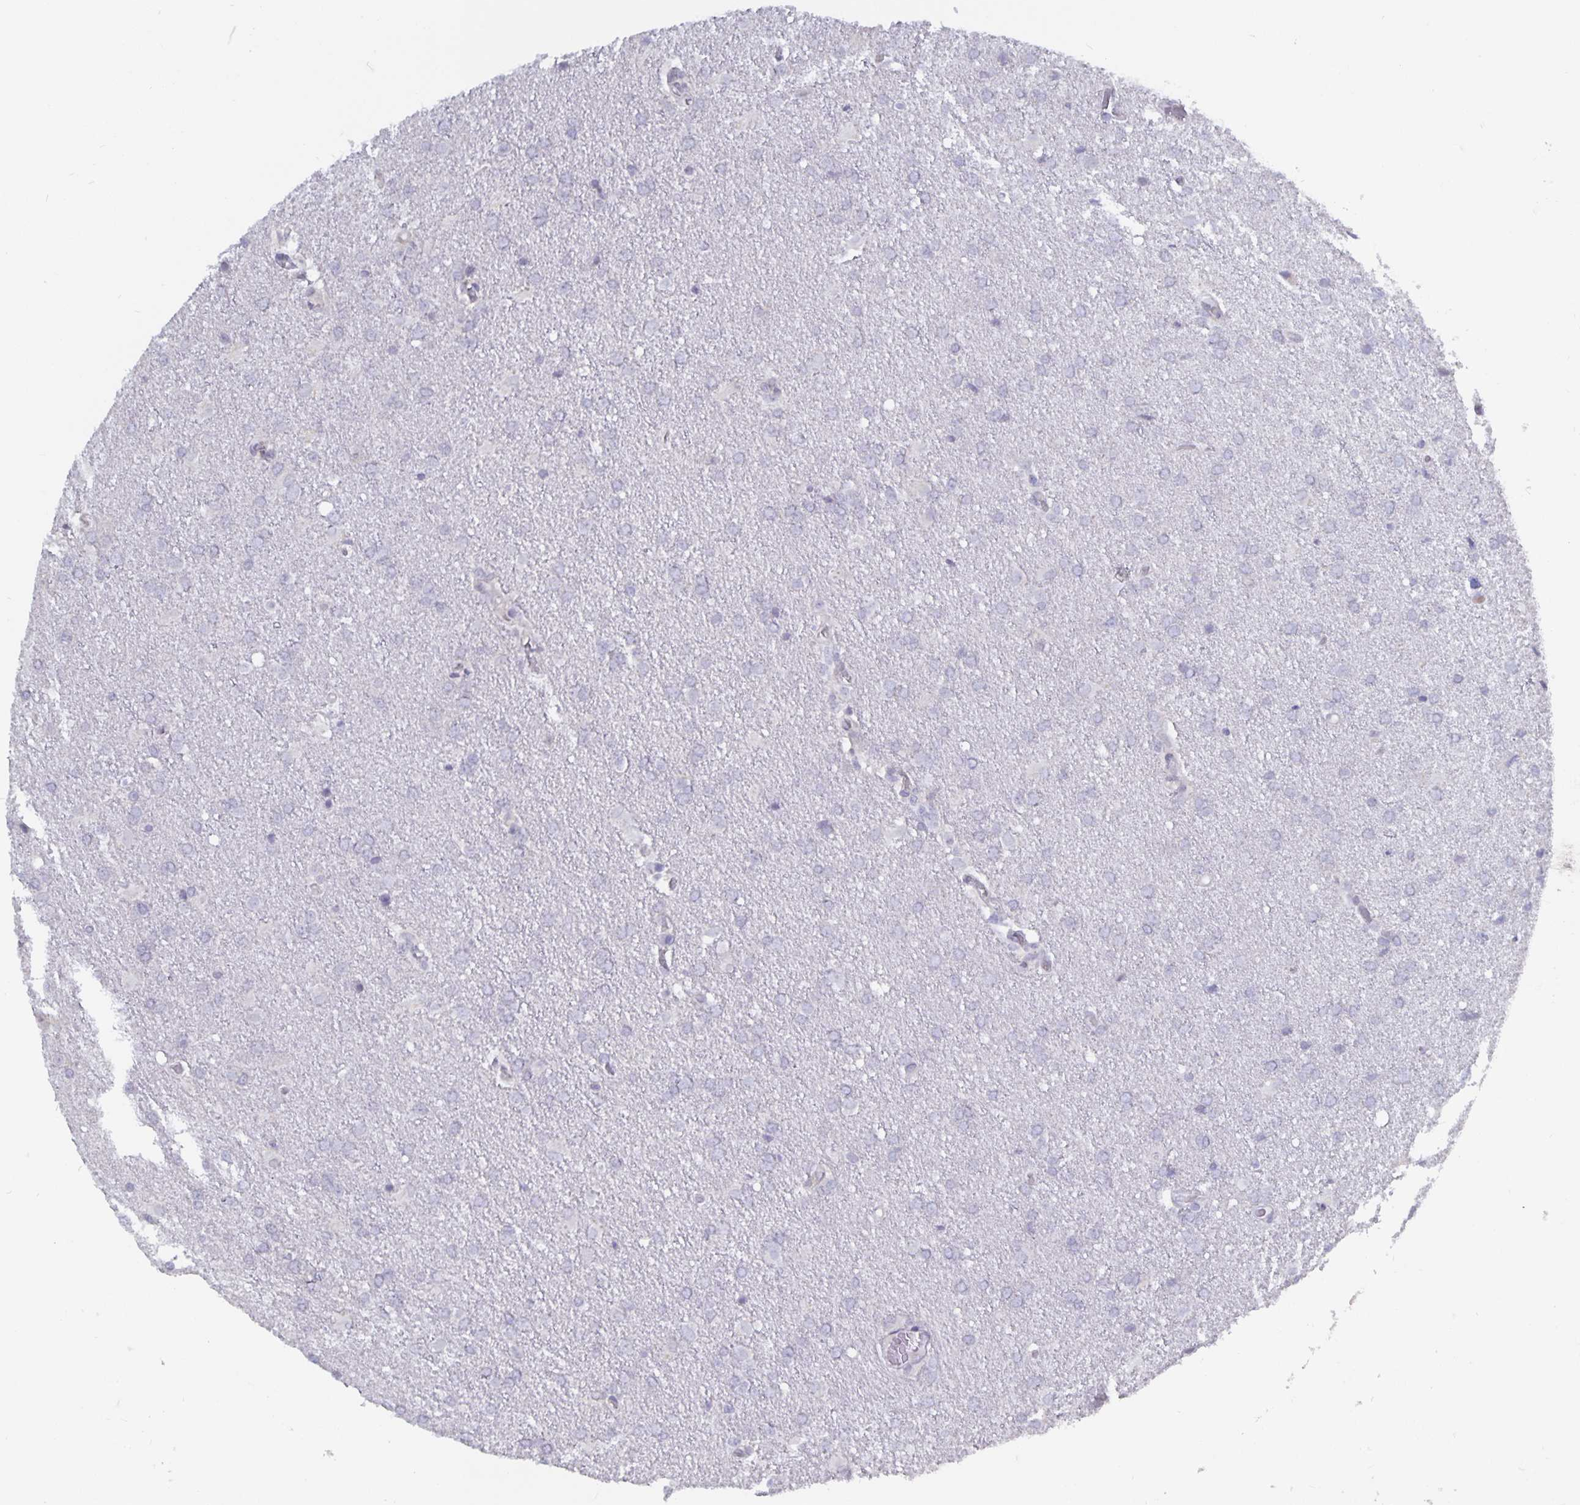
{"staining": {"intensity": "negative", "quantity": "none", "location": "none"}, "tissue": "glioma", "cell_type": "Tumor cells", "image_type": "cancer", "snomed": [{"axis": "morphology", "description": "Glioma, malignant, High grade"}, {"axis": "topography", "description": "Brain"}], "caption": "IHC histopathology image of neoplastic tissue: malignant glioma (high-grade) stained with DAB (3,3'-diaminobenzidine) shows no significant protein positivity in tumor cells.", "gene": "PLCB3", "patient": {"sex": "male", "age": 68}}